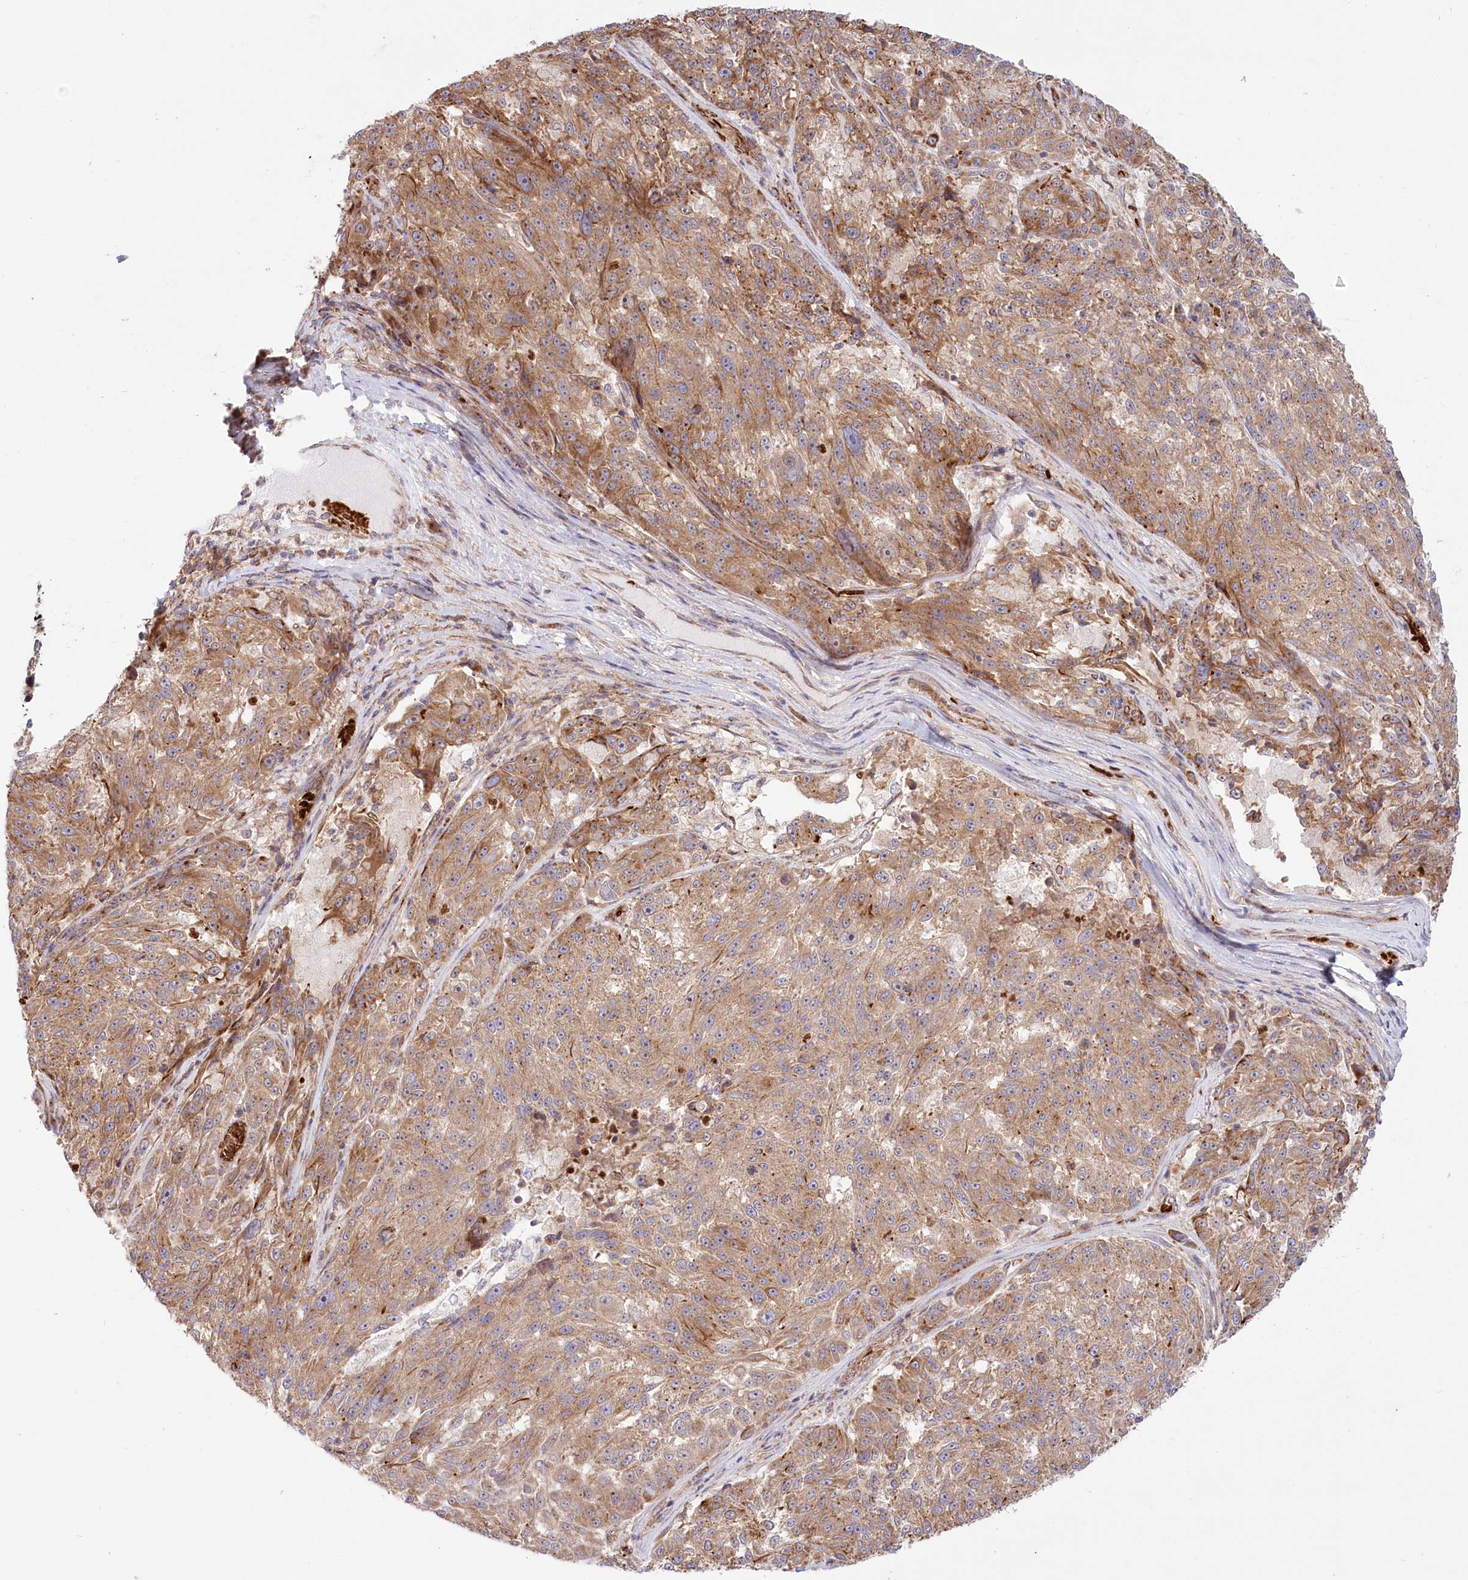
{"staining": {"intensity": "moderate", "quantity": ">75%", "location": "cytoplasmic/membranous"}, "tissue": "melanoma", "cell_type": "Tumor cells", "image_type": "cancer", "snomed": [{"axis": "morphology", "description": "Malignant melanoma, NOS"}, {"axis": "topography", "description": "Skin"}], "caption": "An immunohistochemistry histopathology image of tumor tissue is shown. Protein staining in brown shows moderate cytoplasmic/membranous positivity in malignant melanoma within tumor cells.", "gene": "COMMD3", "patient": {"sex": "male", "age": 53}}